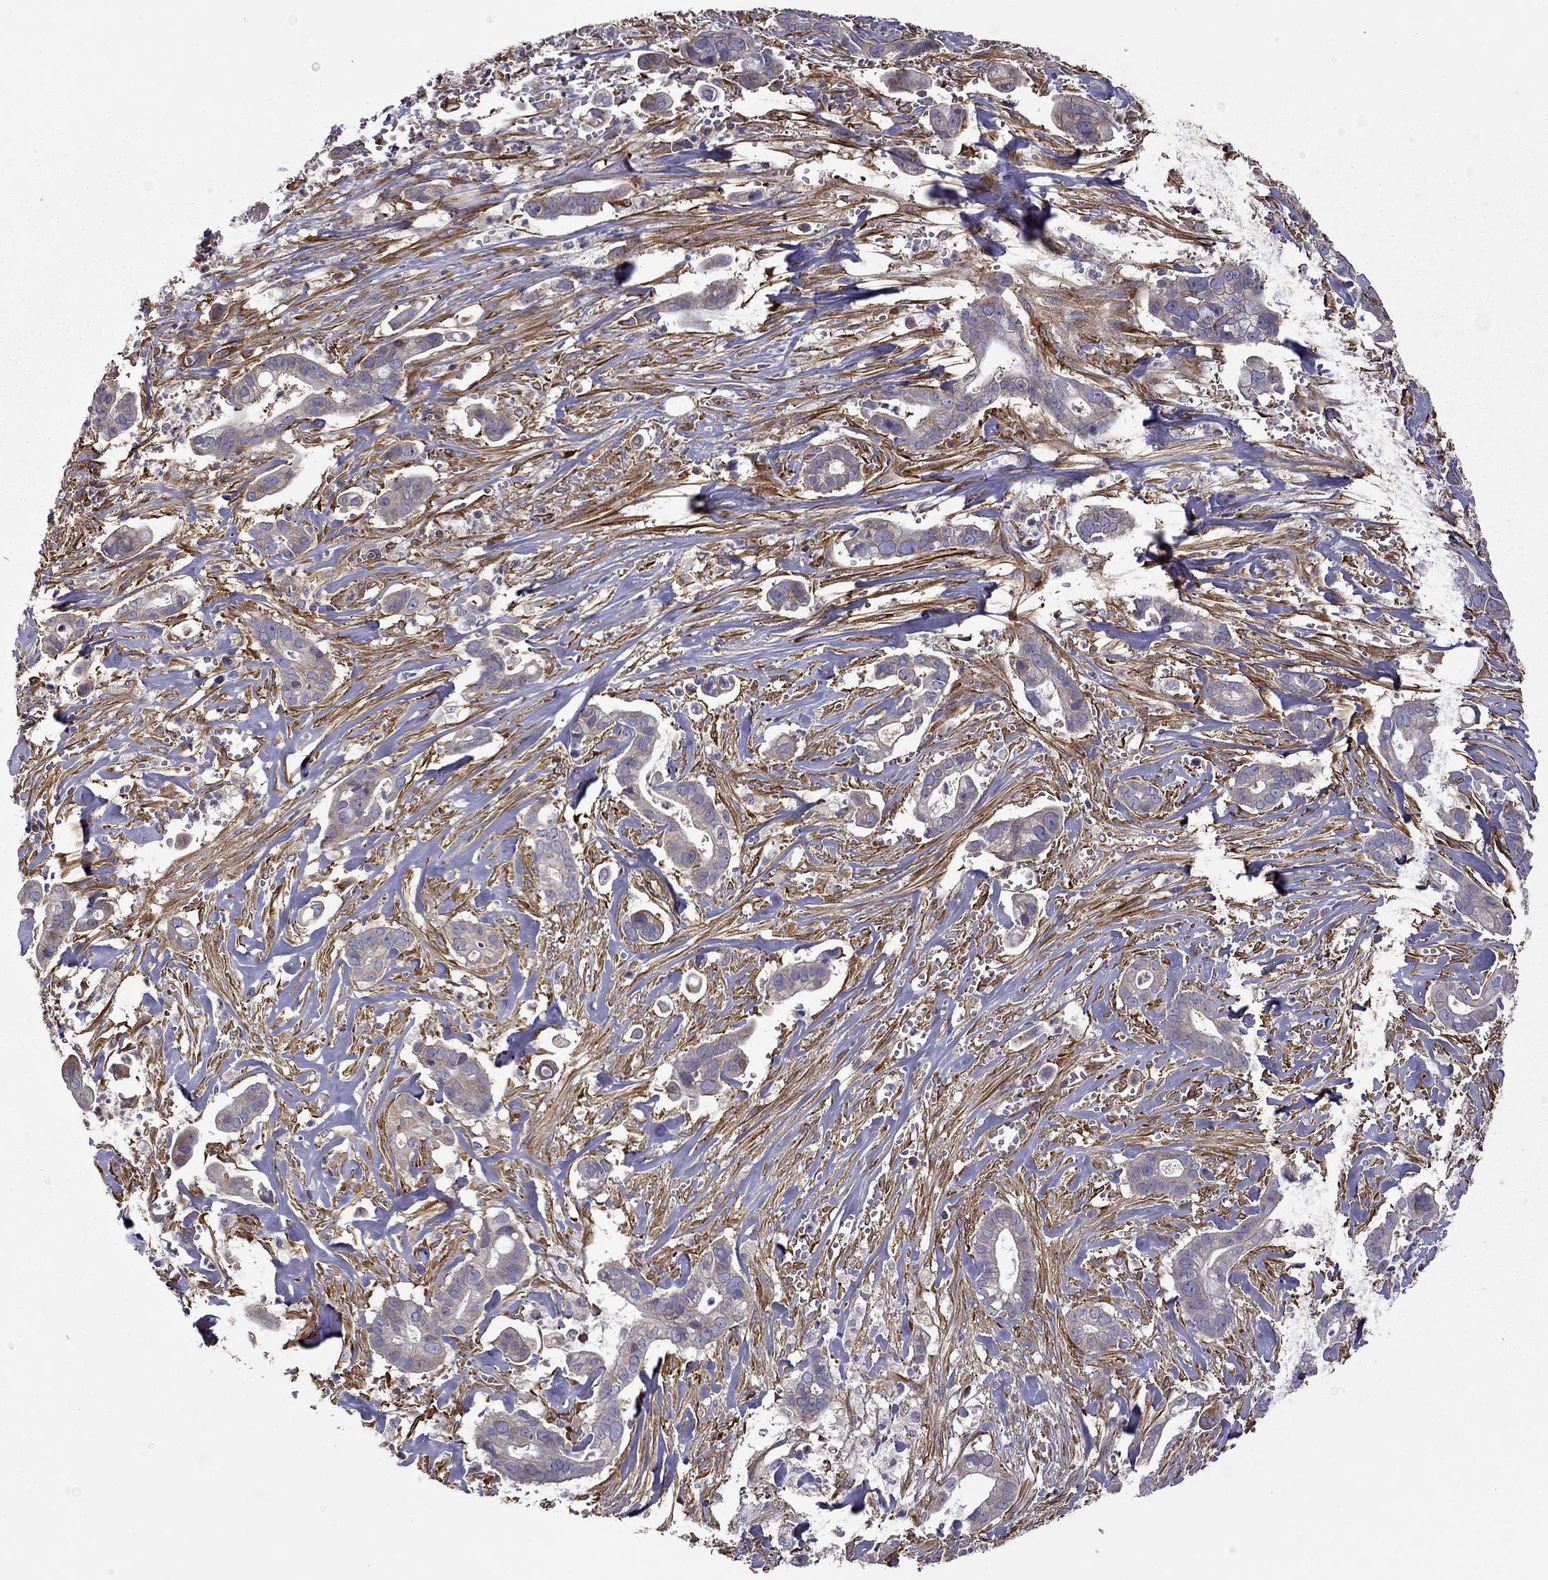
{"staining": {"intensity": "moderate", "quantity": "25%-75%", "location": "cytoplasmic/membranous"}, "tissue": "pancreatic cancer", "cell_type": "Tumor cells", "image_type": "cancer", "snomed": [{"axis": "morphology", "description": "Adenocarcinoma, NOS"}, {"axis": "topography", "description": "Pancreas"}], "caption": "The immunohistochemical stain shows moderate cytoplasmic/membranous positivity in tumor cells of pancreatic adenocarcinoma tissue.", "gene": "MAP4", "patient": {"sex": "male", "age": 61}}